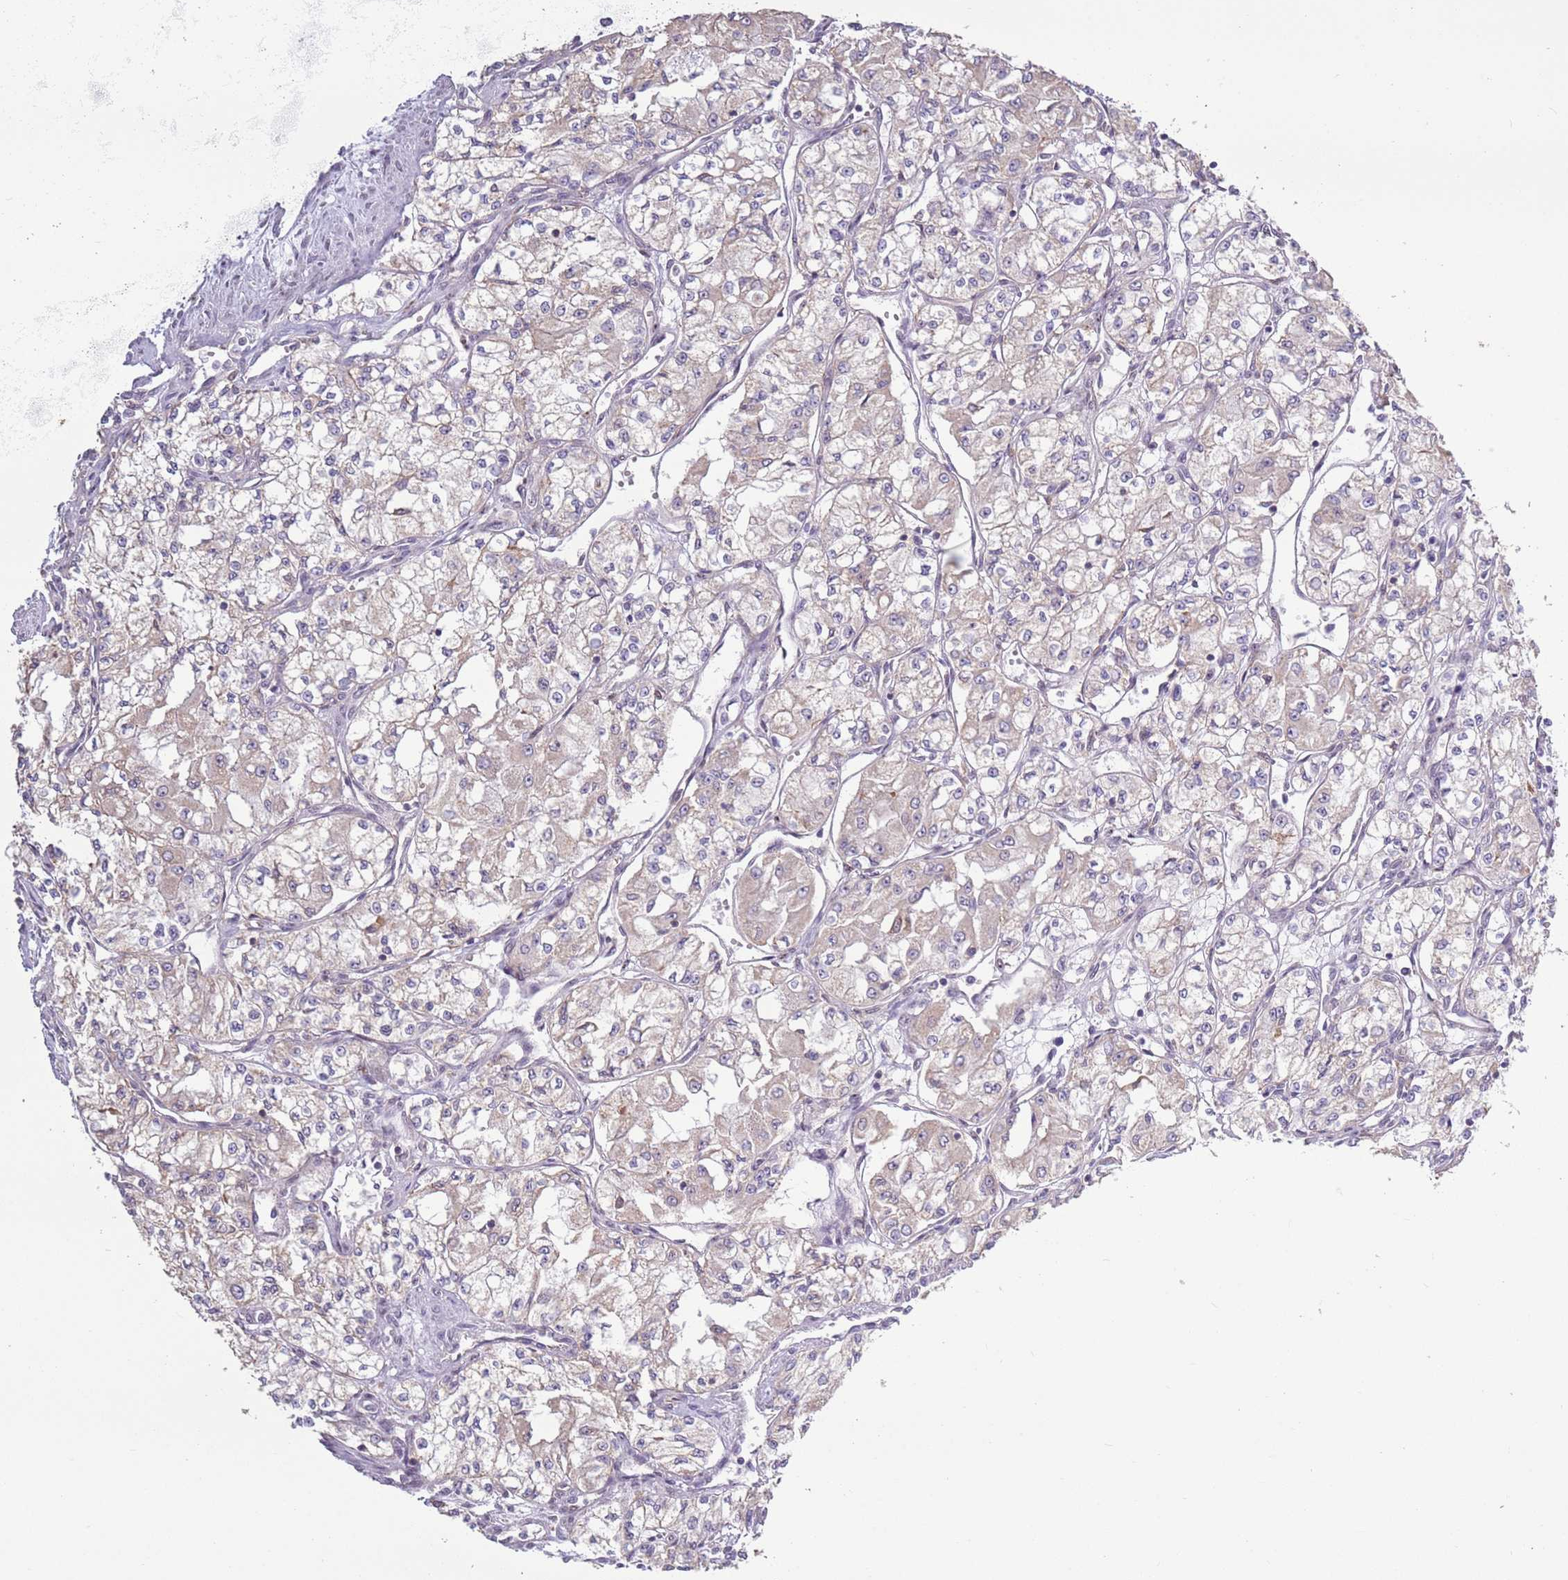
{"staining": {"intensity": "weak", "quantity": "25%-75%", "location": "cytoplasmic/membranous"}, "tissue": "renal cancer", "cell_type": "Tumor cells", "image_type": "cancer", "snomed": [{"axis": "morphology", "description": "Adenocarcinoma, NOS"}, {"axis": "topography", "description": "Kidney"}], "caption": "Immunohistochemical staining of adenocarcinoma (renal) demonstrates weak cytoplasmic/membranous protein expression in approximately 25%-75% of tumor cells.", "gene": "CAPN9", "patient": {"sex": "male", "age": 59}}